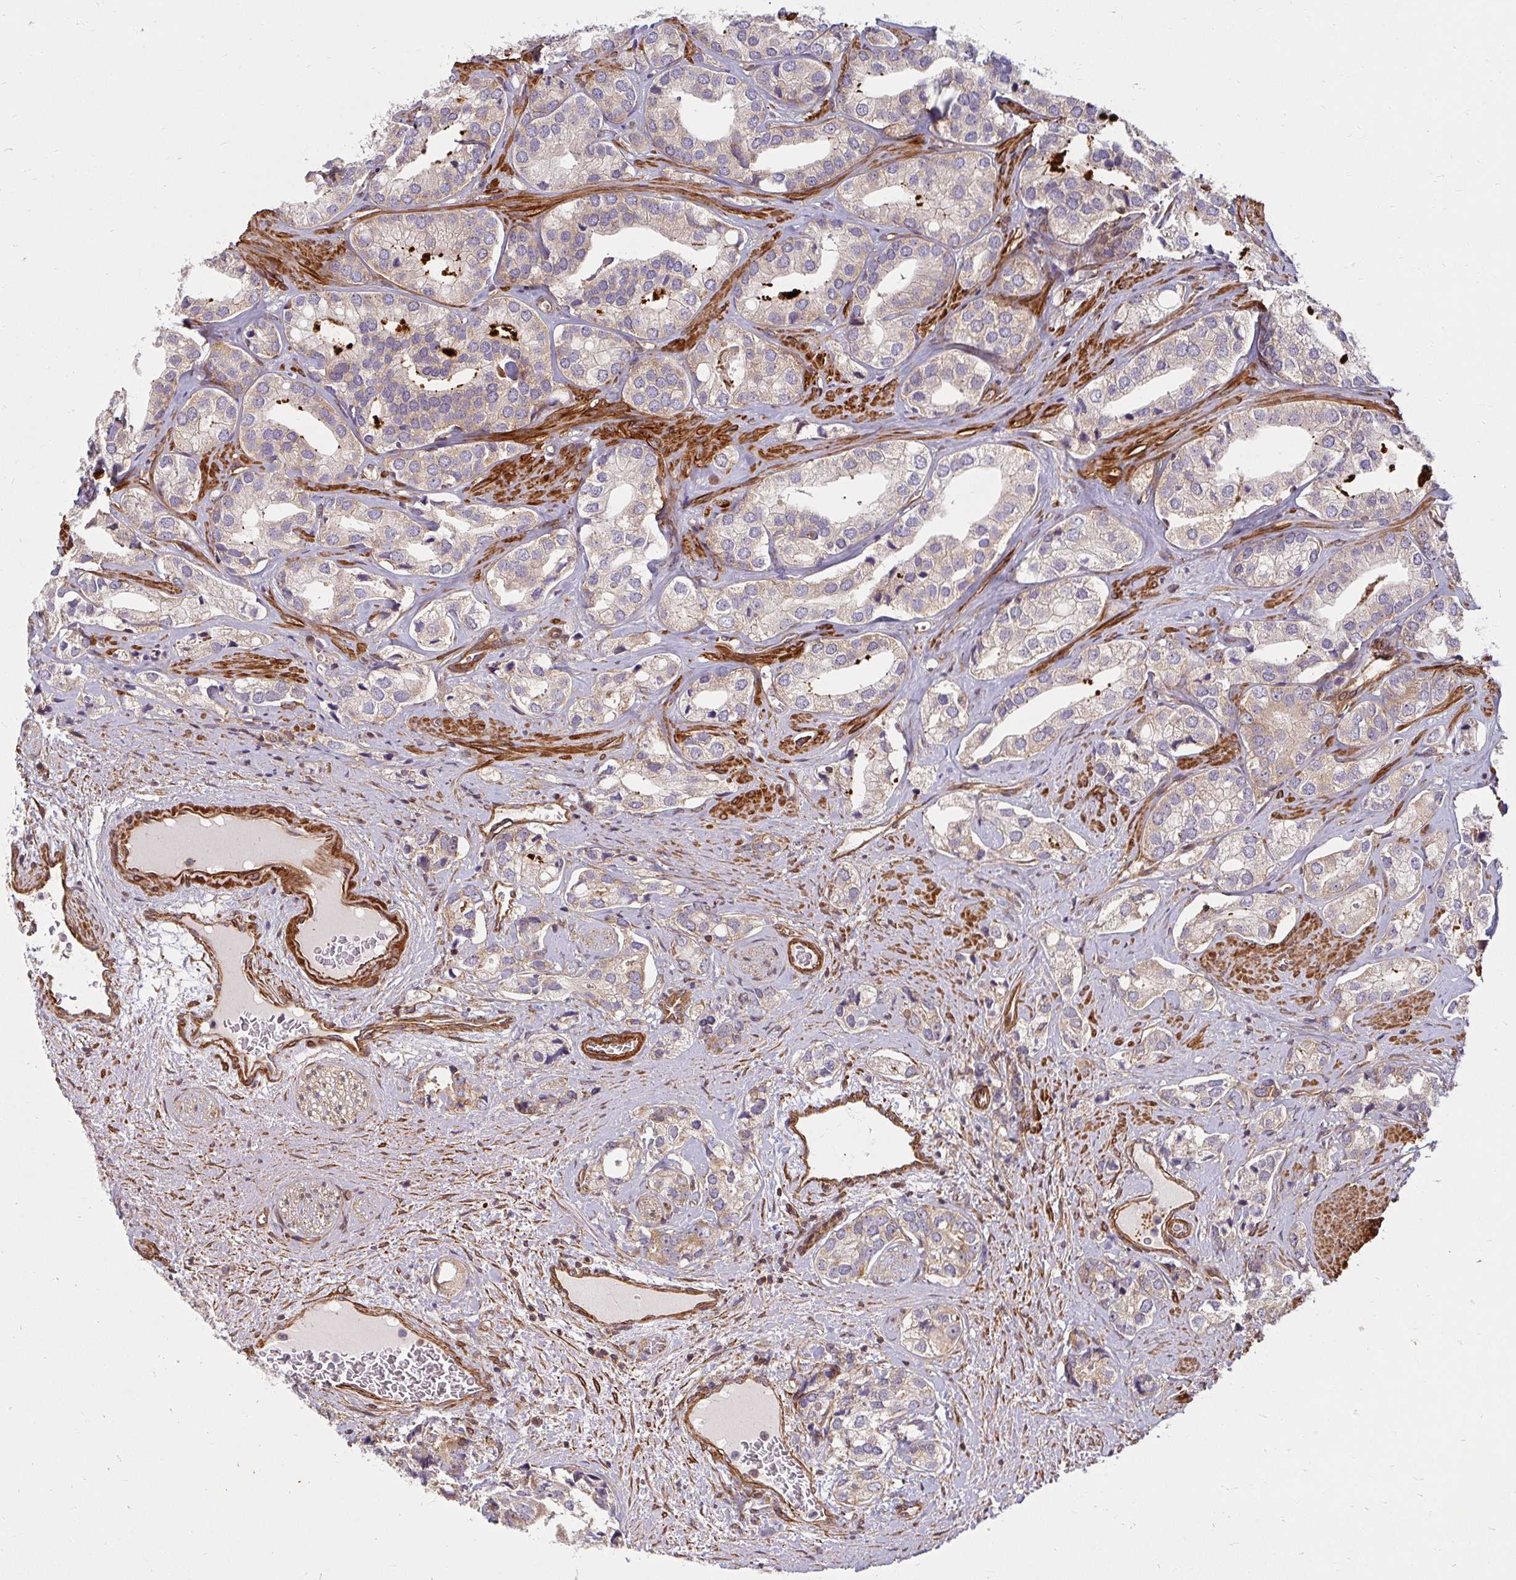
{"staining": {"intensity": "weak", "quantity": ">75%", "location": "cytoplasmic/membranous"}, "tissue": "prostate cancer", "cell_type": "Tumor cells", "image_type": "cancer", "snomed": [{"axis": "morphology", "description": "Adenocarcinoma, High grade"}, {"axis": "topography", "description": "Prostate"}], "caption": "Tumor cells exhibit low levels of weak cytoplasmic/membranous expression in about >75% of cells in prostate cancer (high-grade adenocarcinoma). (IHC, brightfield microscopy, high magnification).", "gene": "BTF3", "patient": {"sex": "male", "age": 58}}